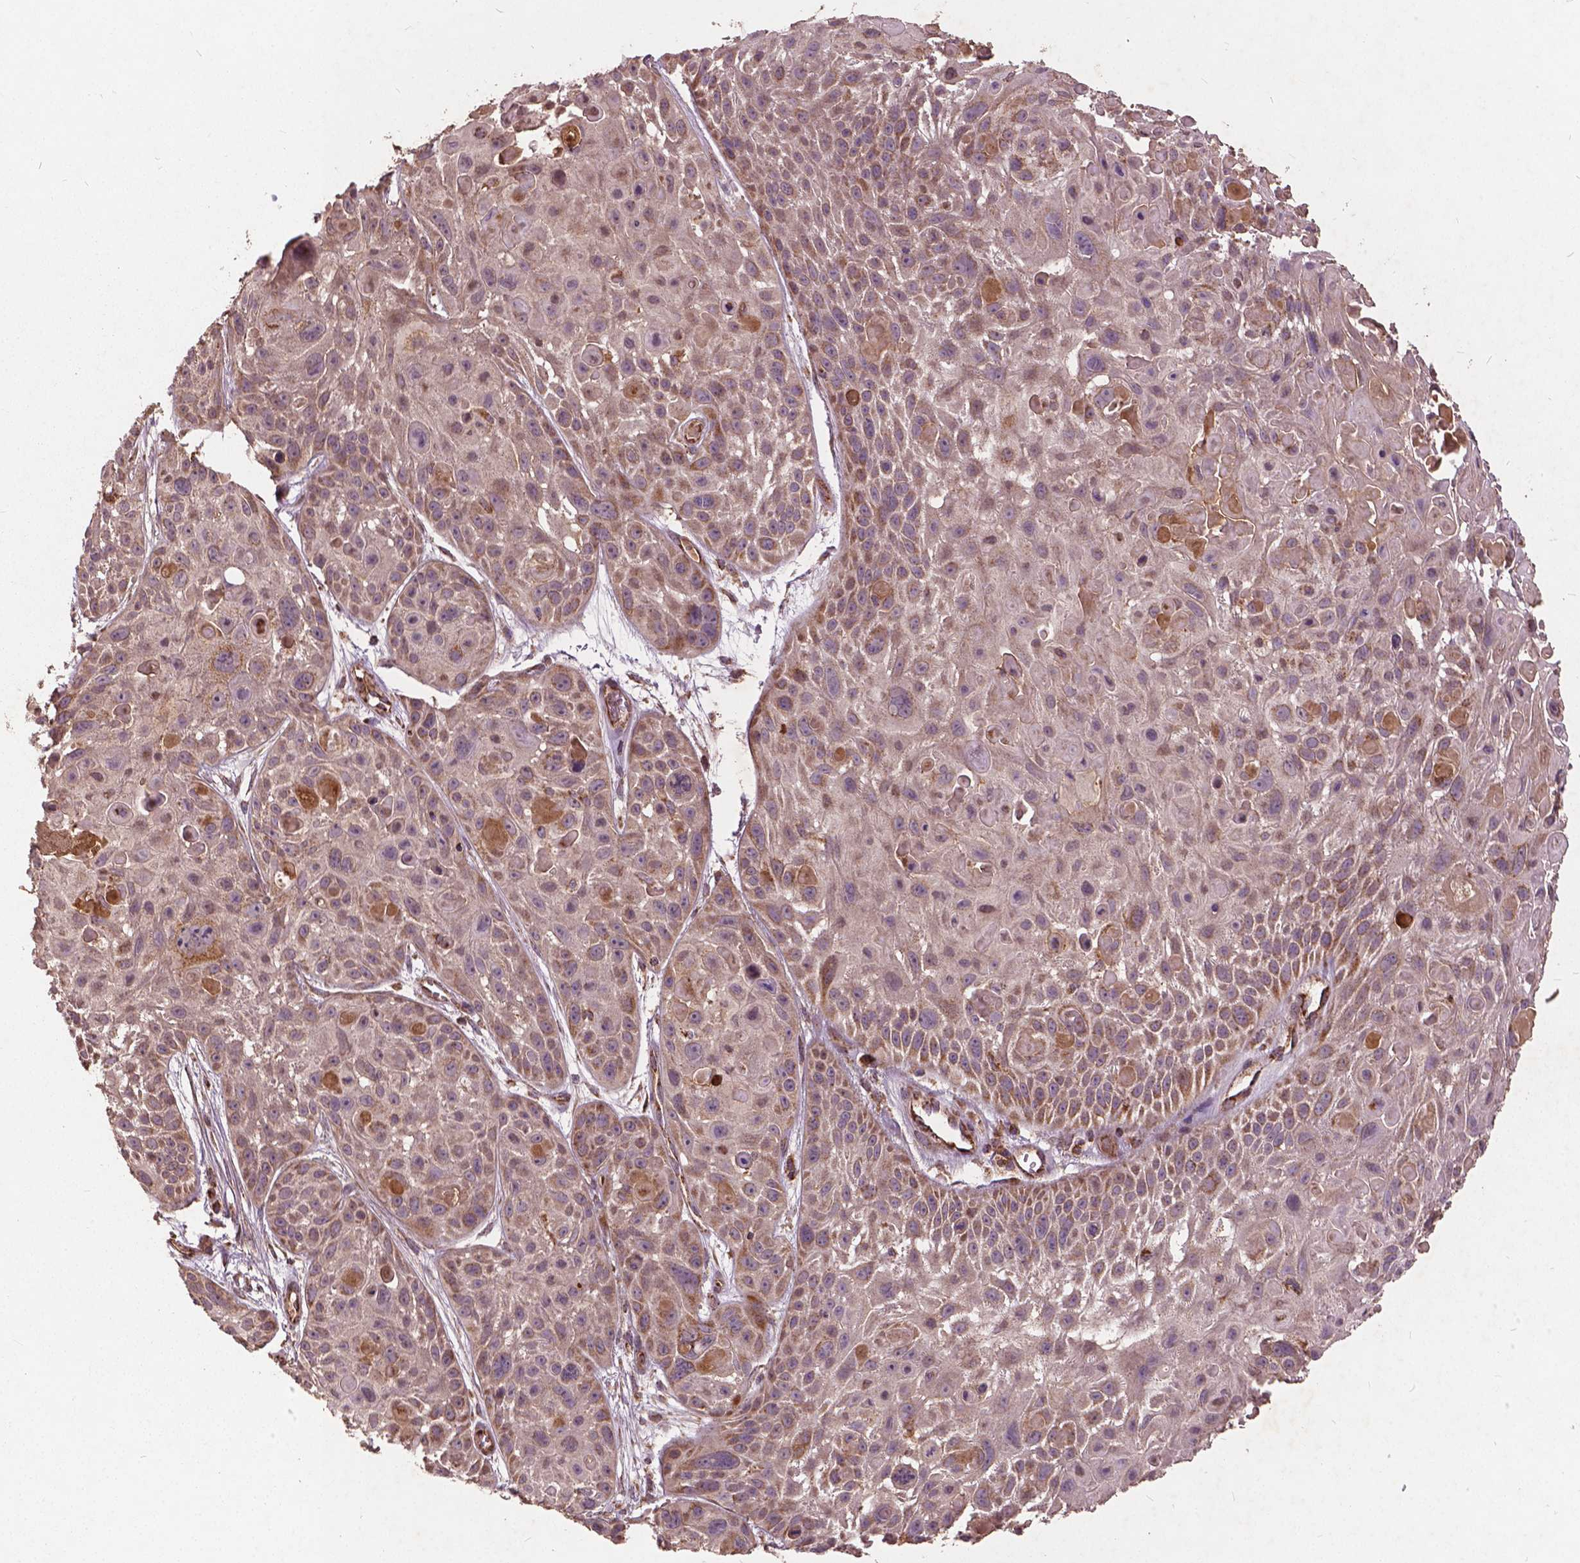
{"staining": {"intensity": "moderate", "quantity": "25%-75%", "location": "cytoplasmic/membranous"}, "tissue": "skin cancer", "cell_type": "Tumor cells", "image_type": "cancer", "snomed": [{"axis": "morphology", "description": "Squamous cell carcinoma, NOS"}, {"axis": "topography", "description": "Skin"}, {"axis": "topography", "description": "Anal"}], "caption": "About 25%-75% of tumor cells in human skin cancer show moderate cytoplasmic/membranous protein staining as visualized by brown immunohistochemical staining.", "gene": "UBXN2A", "patient": {"sex": "female", "age": 75}}